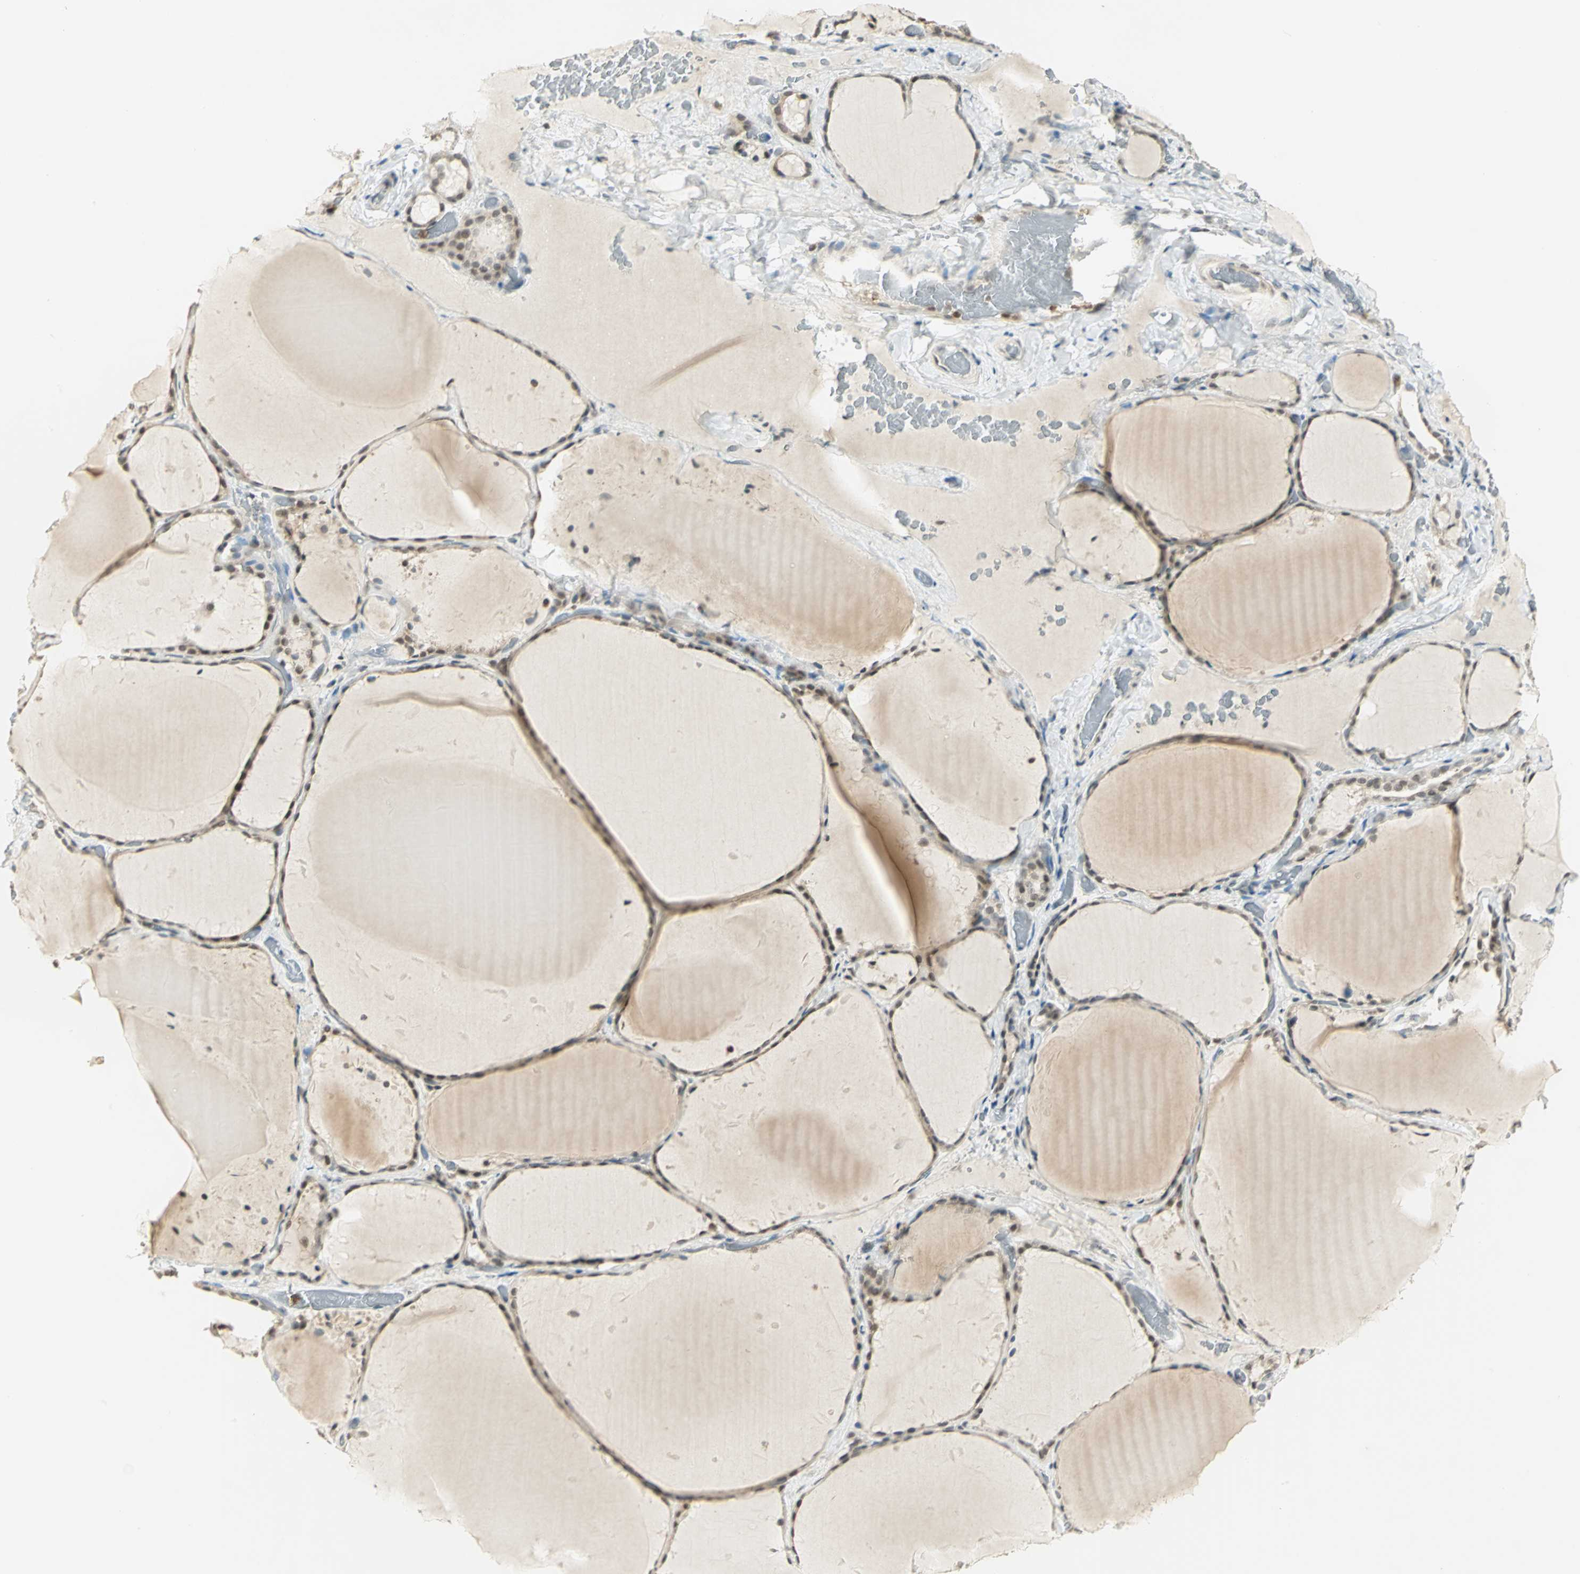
{"staining": {"intensity": "weak", "quantity": "25%-75%", "location": "cytoplasmic/membranous"}, "tissue": "thyroid gland", "cell_type": "Glandular cells", "image_type": "normal", "snomed": [{"axis": "morphology", "description": "Normal tissue, NOS"}, {"axis": "topography", "description": "Thyroid gland"}], "caption": "Approximately 25%-75% of glandular cells in unremarkable thyroid gland reveal weak cytoplasmic/membranous protein staining as visualized by brown immunohistochemical staining.", "gene": "SMARCA5", "patient": {"sex": "female", "age": 22}}